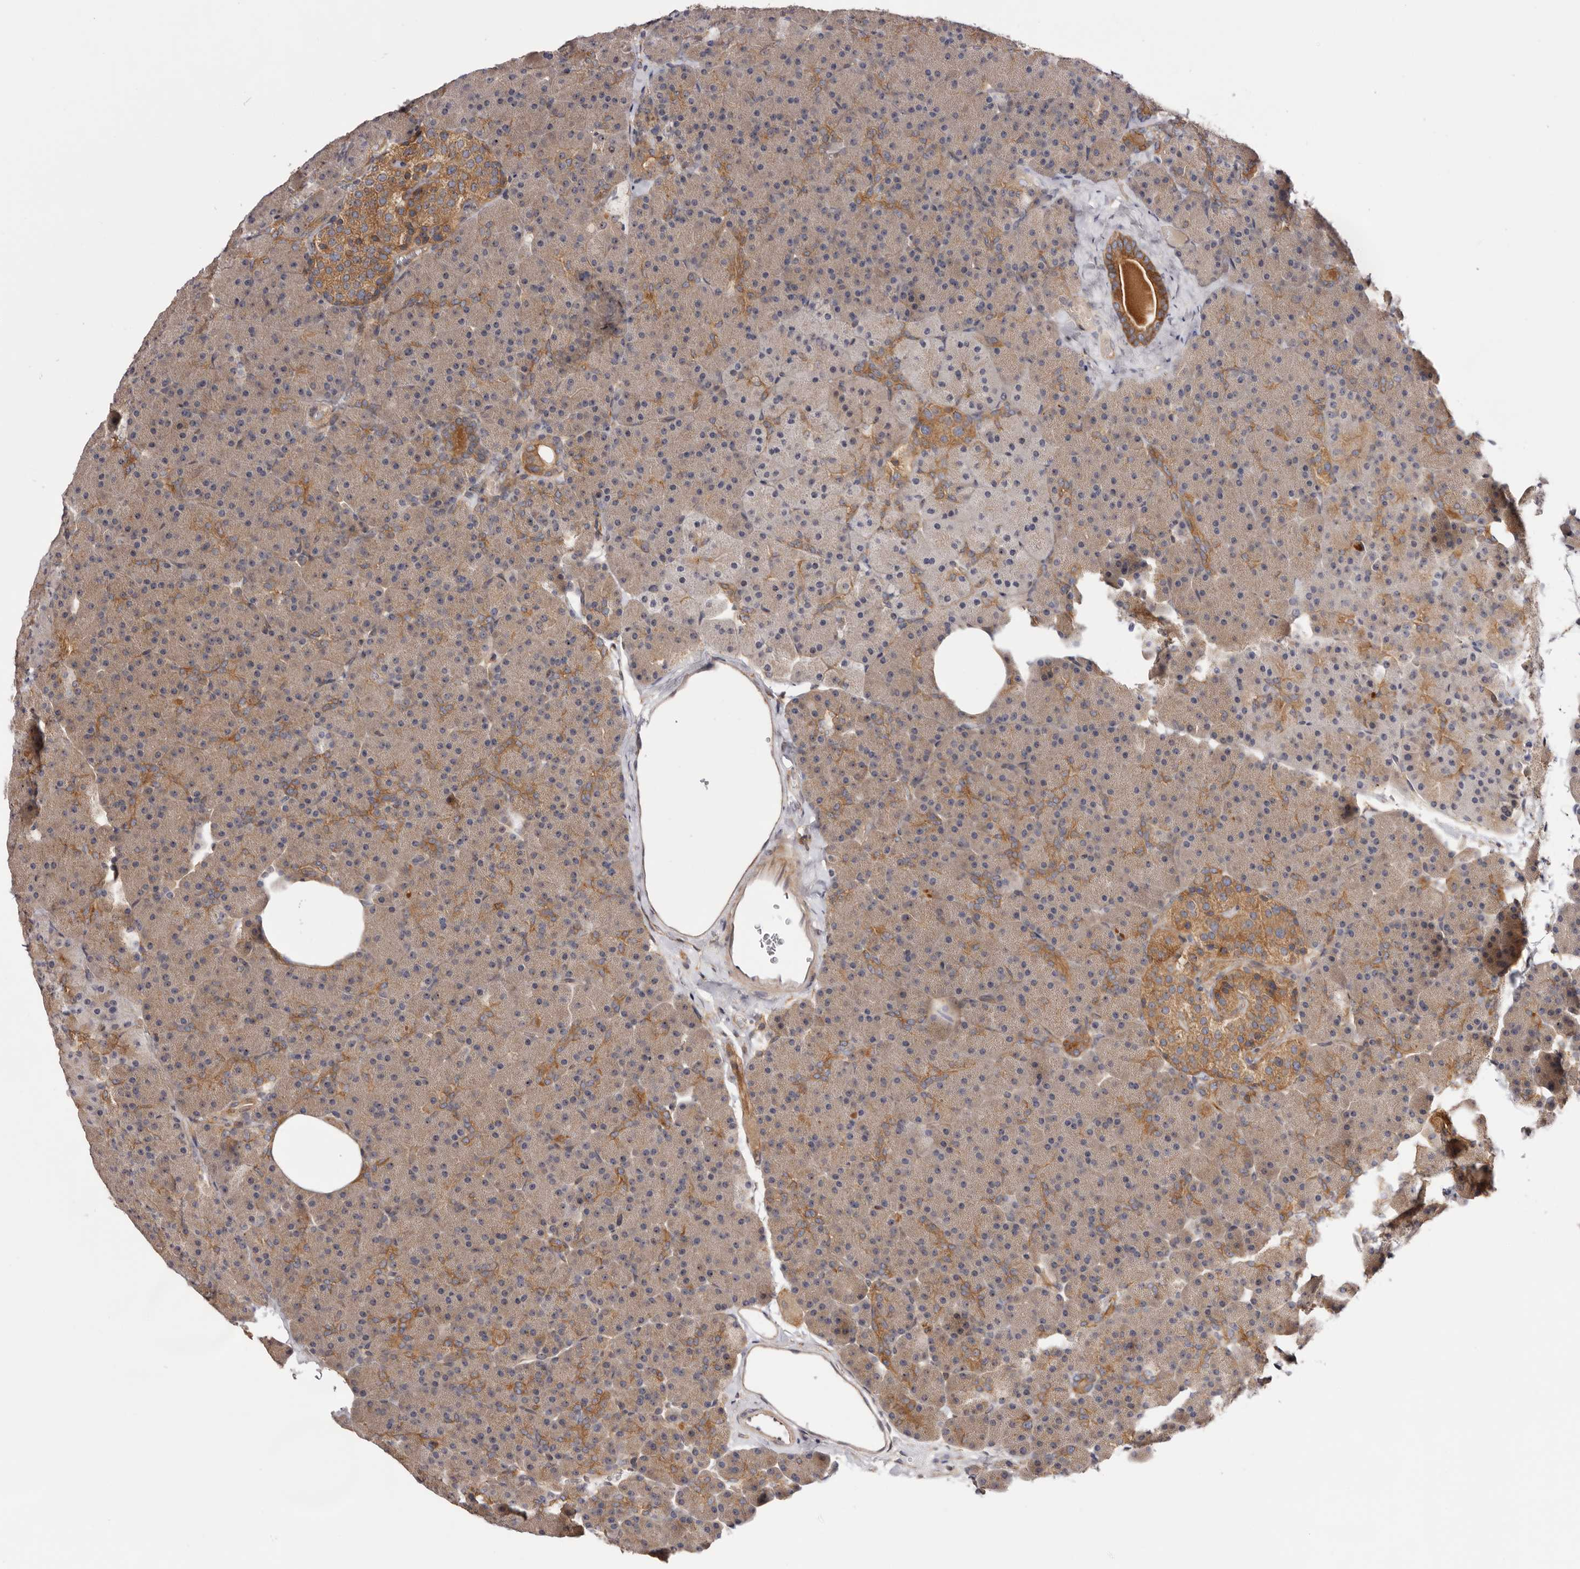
{"staining": {"intensity": "moderate", "quantity": "25%-75%", "location": "cytoplasmic/membranous,nuclear"}, "tissue": "pancreas", "cell_type": "Exocrine glandular cells", "image_type": "normal", "snomed": [{"axis": "morphology", "description": "Normal tissue, NOS"}, {"axis": "morphology", "description": "Carcinoid, malignant, NOS"}, {"axis": "topography", "description": "Pancreas"}], "caption": "The micrograph demonstrates a brown stain indicating the presence of a protein in the cytoplasmic/membranous,nuclear of exocrine glandular cells in pancreas. (brown staining indicates protein expression, while blue staining denotes nuclei).", "gene": "PANK4", "patient": {"sex": "female", "age": 35}}